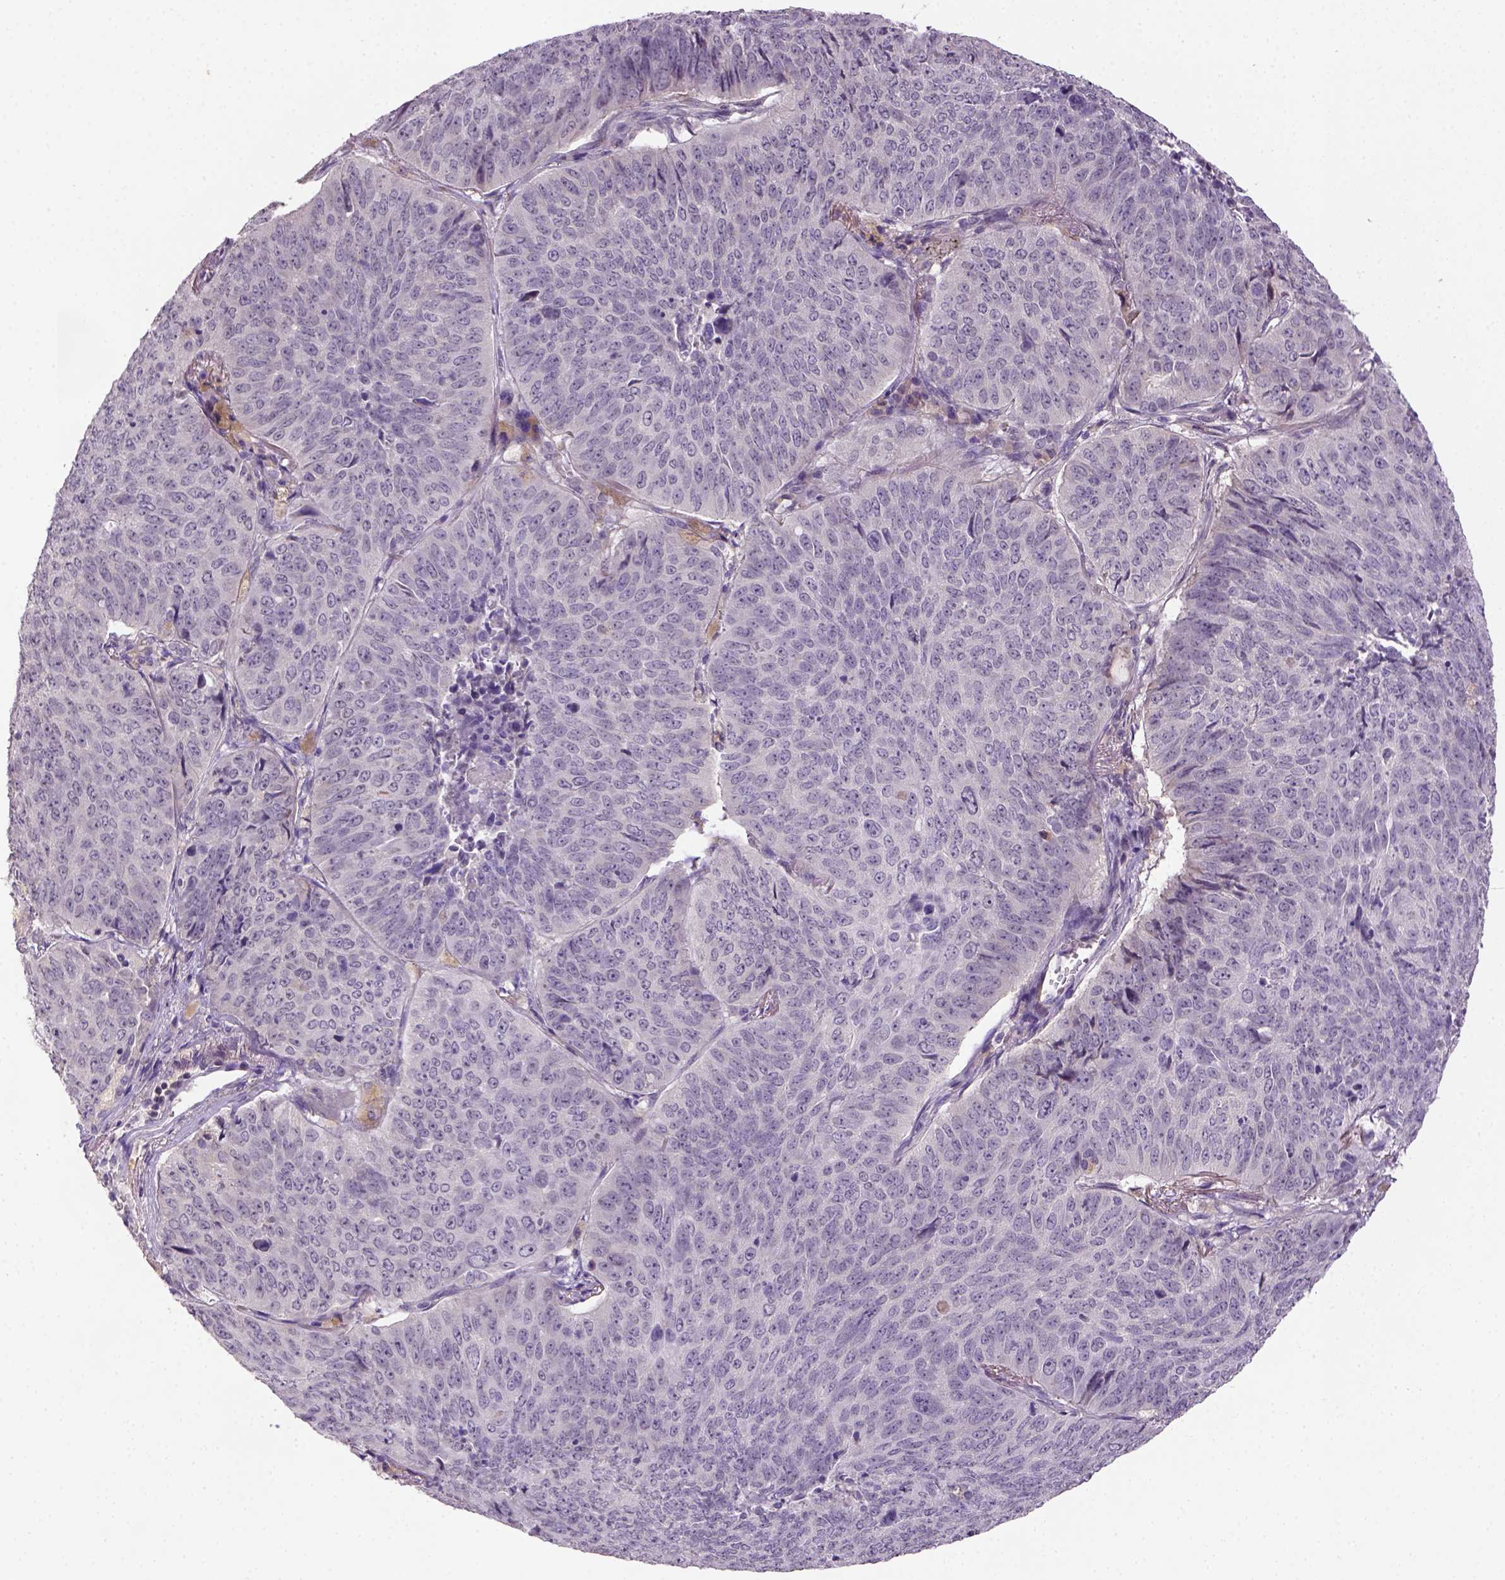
{"staining": {"intensity": "negative", "quantity": "none", "location": "none"}, "tissue": "lung cancer", "cell_type": "Tumor cells", "image_type": "cancer", "snomed": [{"axis": "morphology", "description": "Normal tissue, NOS"}, {"axis": "morphology", "description": "Squamous cell carcinoma, NOS"}, {"axis": "topography", "description": "Bronchus"}, {"axis": "topography", "description": "Lung"}], "caption": "This is a histopathology image of immunohistochemistry staining of squamous cell carcinoma (lung), which shows no staining in tumor cells.", "gene": "NLGN2", "patient": {"sex": "male", "age": 64}}